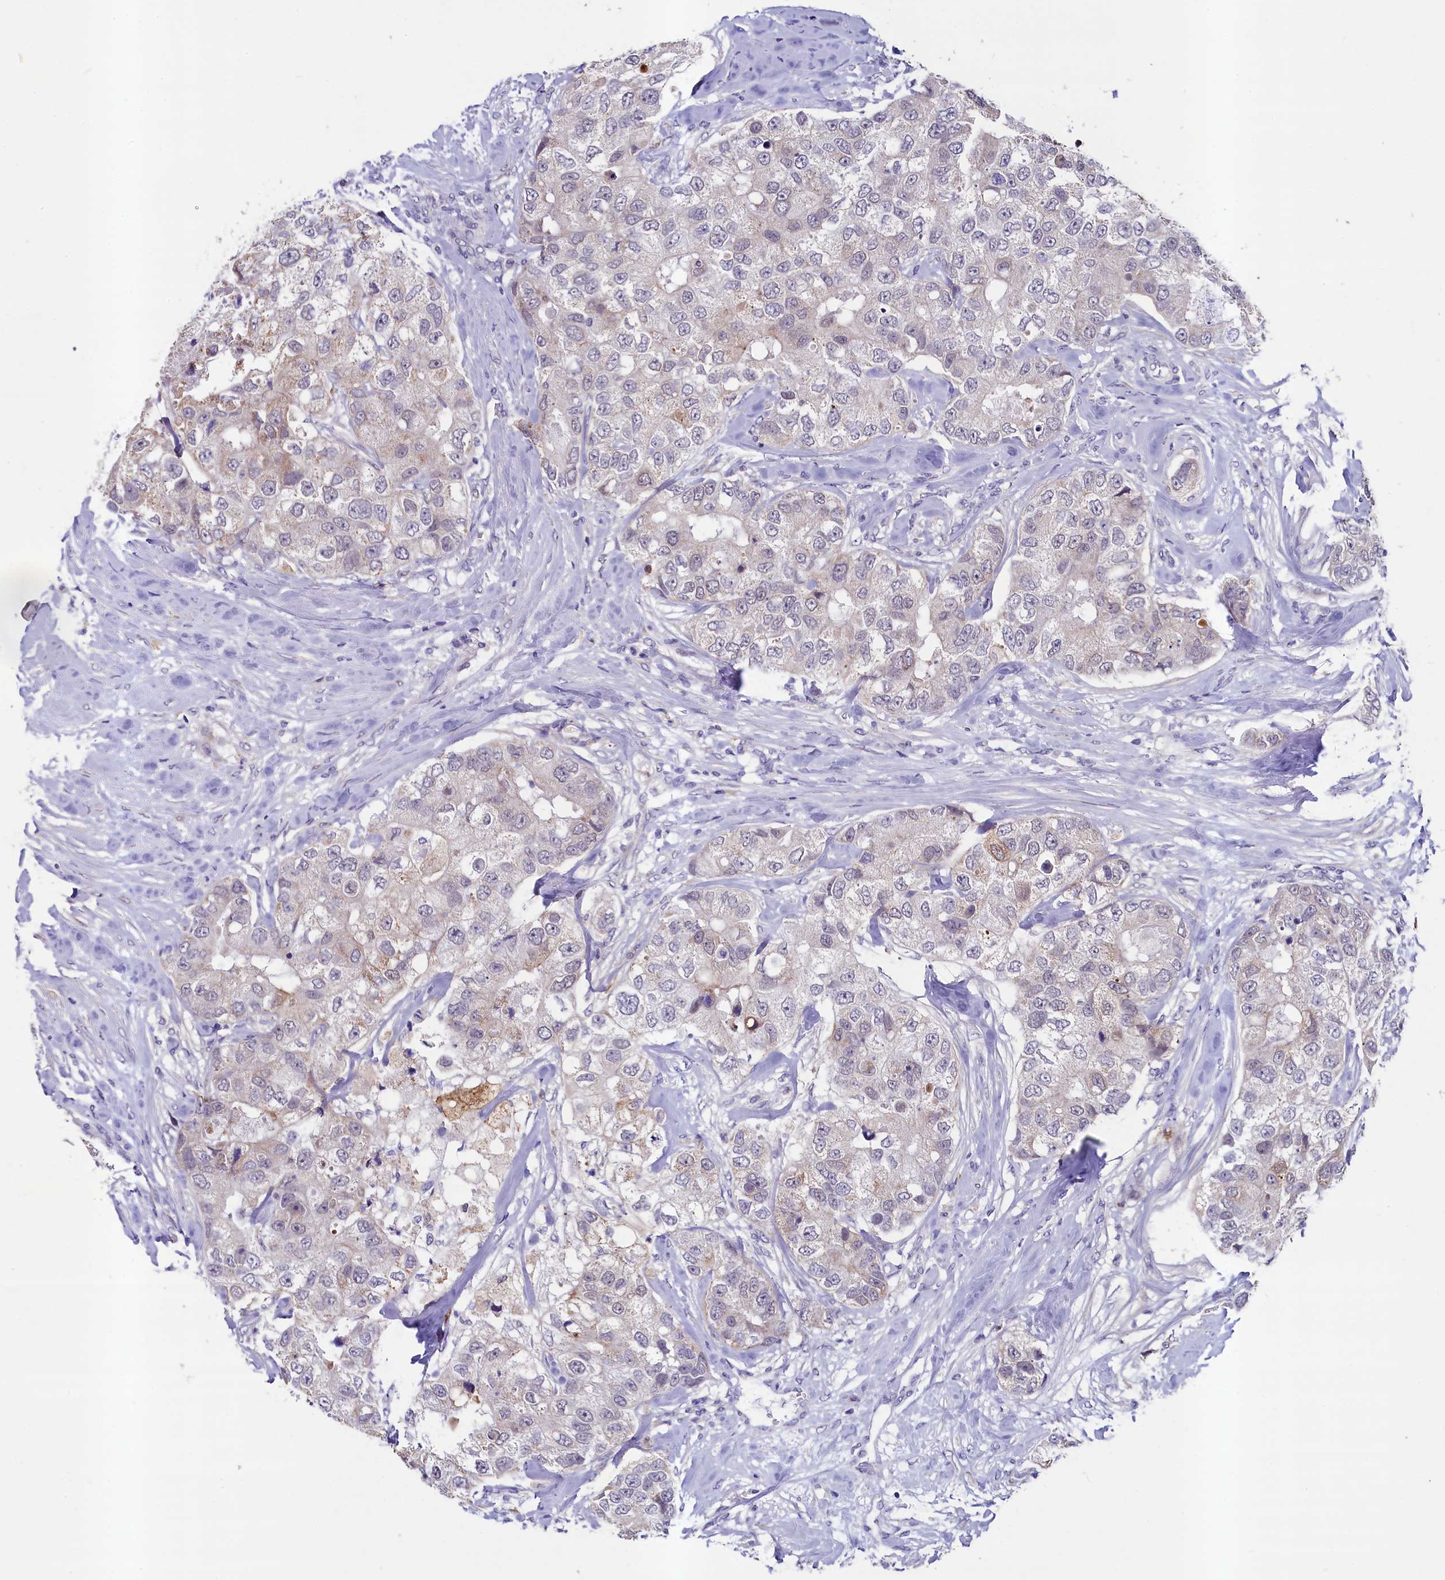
{"staining": {"intensity": "weak", "quantity": "<25%", "location": "cytoplasmic/membranous"}, "tissue": "breast cancer", "cell_type": "Tumor cells", "image_type": "cancer", "snomed": [{"axis": "morphology", "description": "Duct carcinoma"}, {"axis": "topography", "description": "Breast"}], "caption": "Image shows no significant protein staining in tumor cells of intraductal carcinoma (breast).", "gene": "SCD5", "patient": {"sex": "female", "age": 62}}